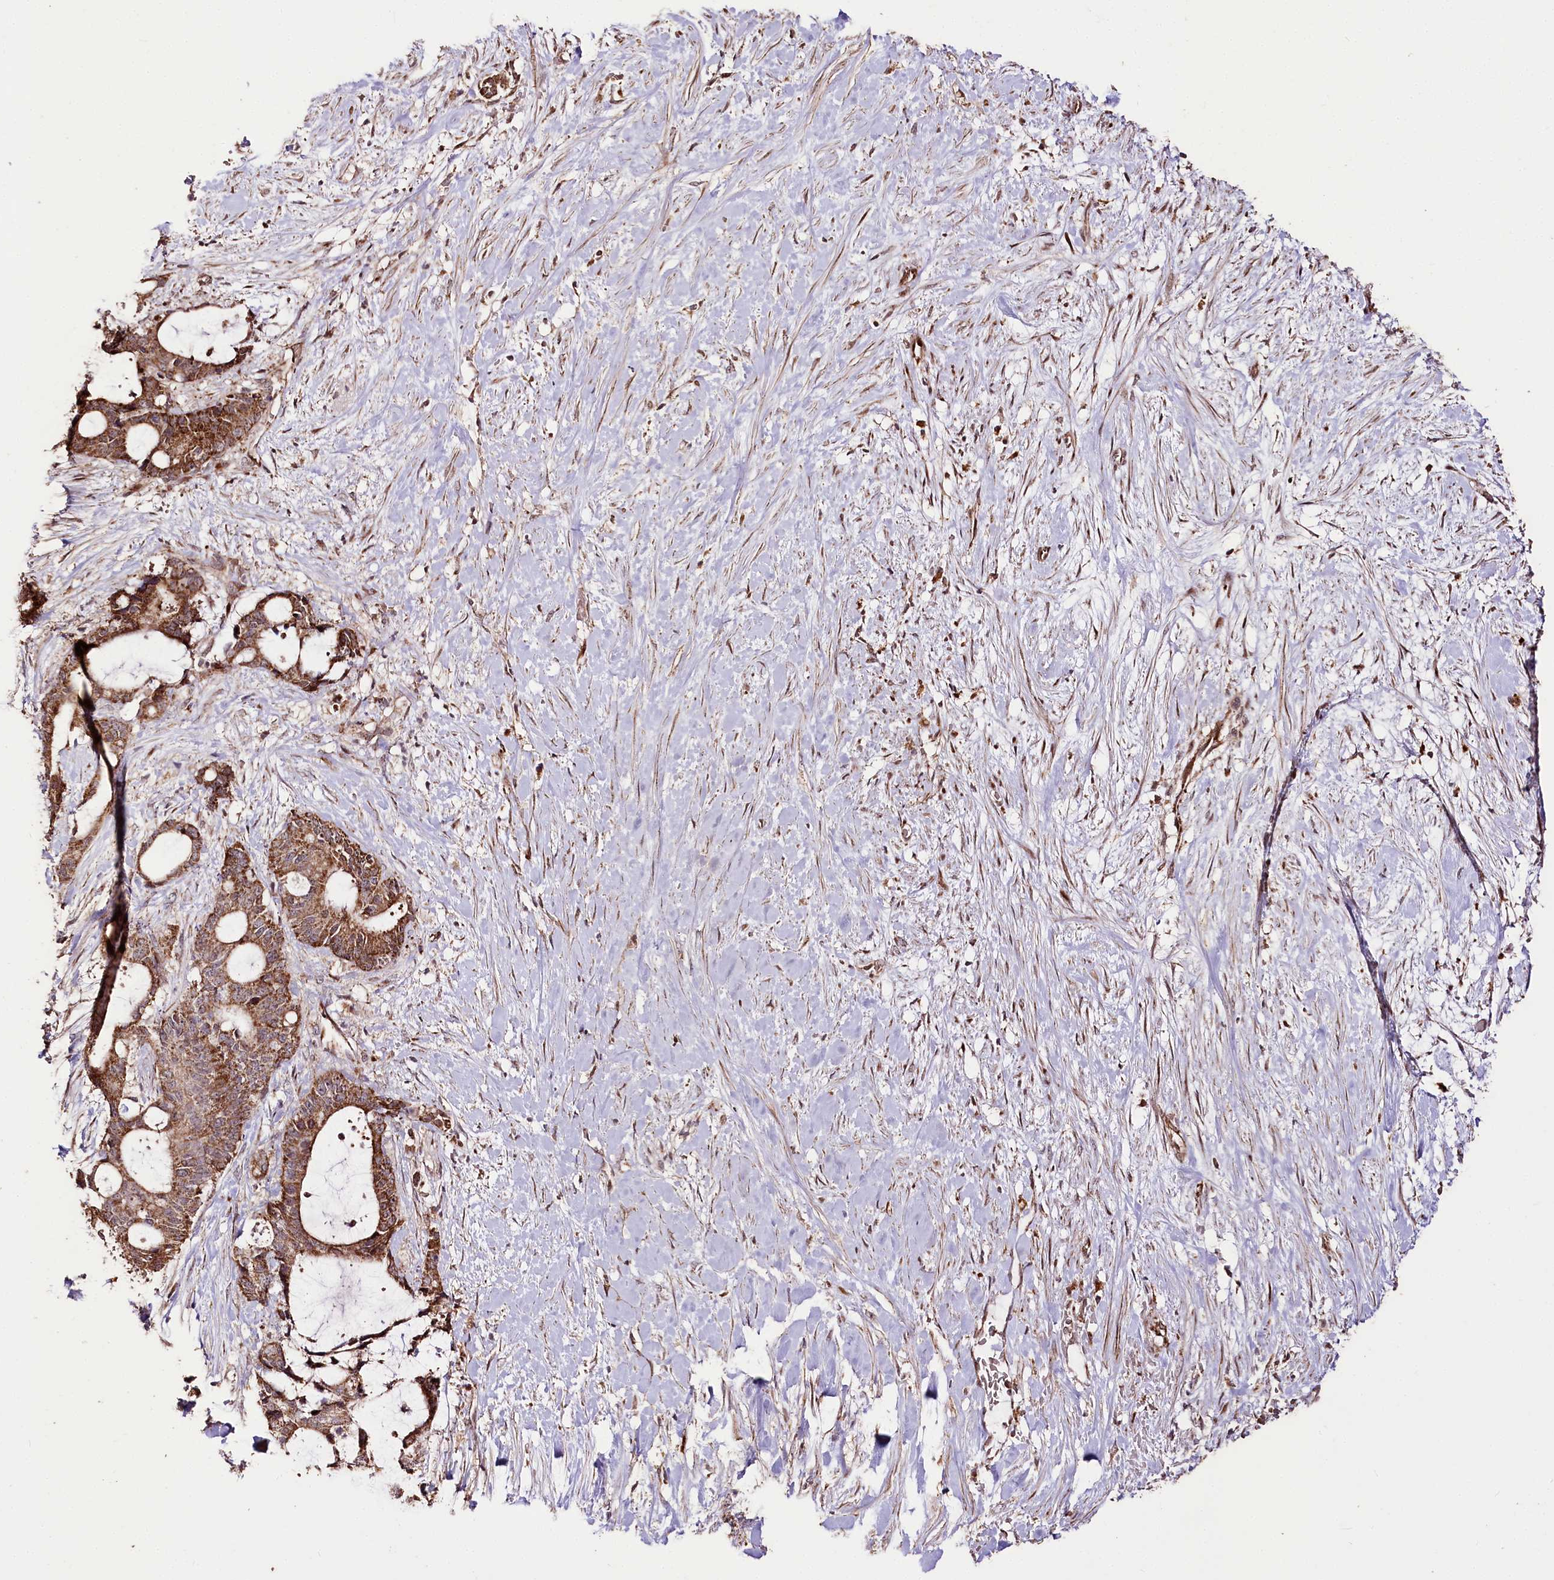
{"staining": {"intensity": "moderate", "quantity": ">75%", "location": "cytoplasmic/membranous"}, "tissue": "liver cancer", "cell_type": "Tumor cells", "image_type": "cancer", "snomed": [{"axis": "morphology", "description": "Normal tissue, NOS"}, {"axis": "morphology", "description": "Cholangiocarcinoma"}, {"axis": "topography", "description": "Liver"}, {"axis": "topography", "description": "Peripheral nerve tissue"}], "caption": "IHC histopathology image of neoplastic tissue: liver cancer (cholangiocarcinoma) stained using immunohistochemistry displays medium levels of moderate protein expression localized specifically in the cytoplasmic/membranous of tumor cells, appearing as a cytoplasmic/membranous brown color.", "gene": "CARD19", "patient": {"sex": "female", "age": 73}}